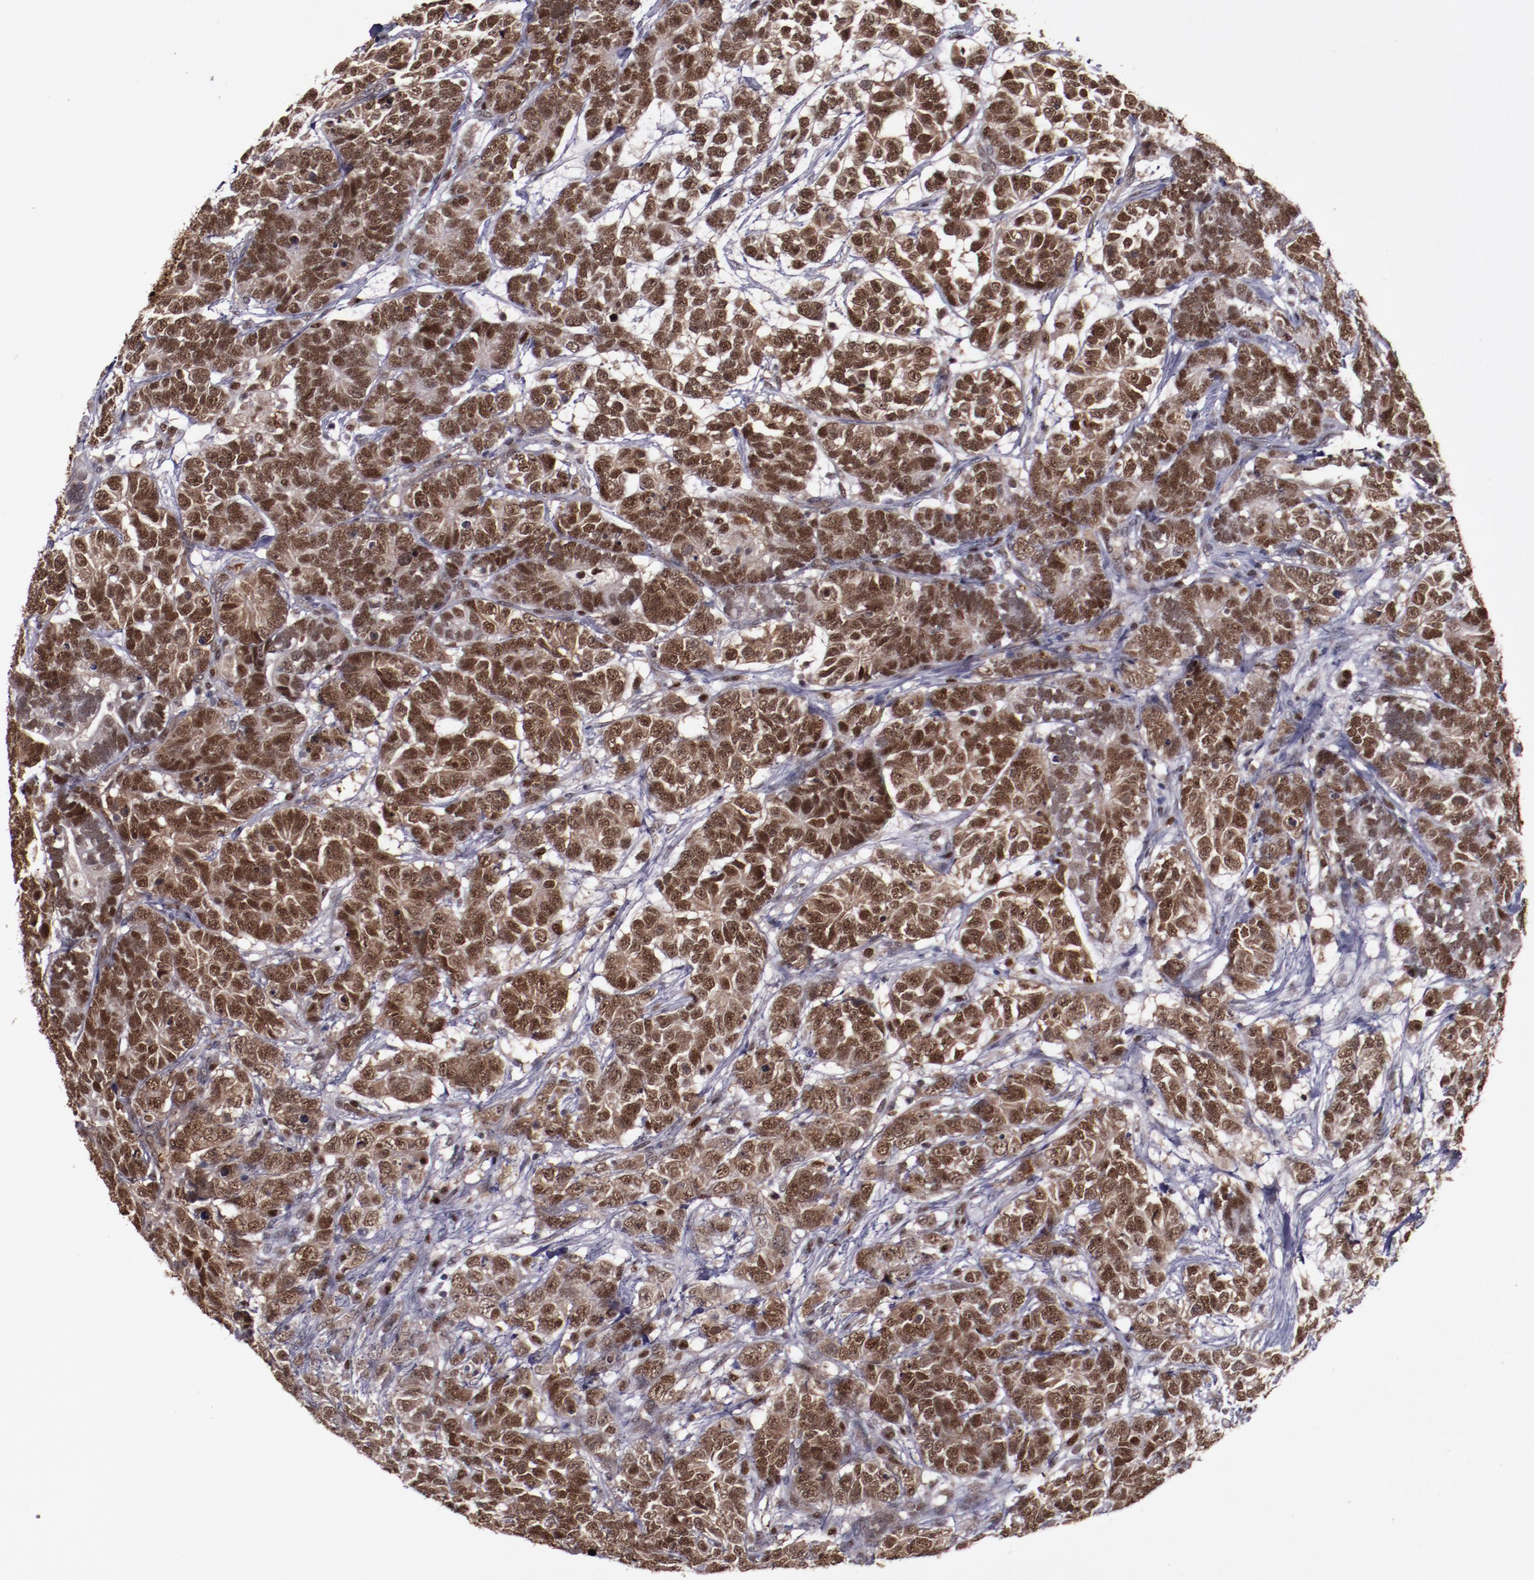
{"staining": {"intensity": "strong", "quantity": ">75%", "location": "cytoplasmic/membranous,nuclear"}, "tissue": "testis cancer", "cell_type": "Tumor cells", "image_type": "cancer", "snomed": [{"axis": "morphology", "description": "Carcinoma, Embryonal, NOS"}, {"axis": "topography", "description": "Testis"}], "caption": "Immunohistochemical staining of testis cancer (embryonal carcinoma) demonstrates high levels of strong cytoplasmic/membranous and nuclear protein positivity in approximately >75% of tumor cells. Nuclei are stained in blue.", "gene": "CHEK2", "patient": {"sex": "male", "age": 26}}